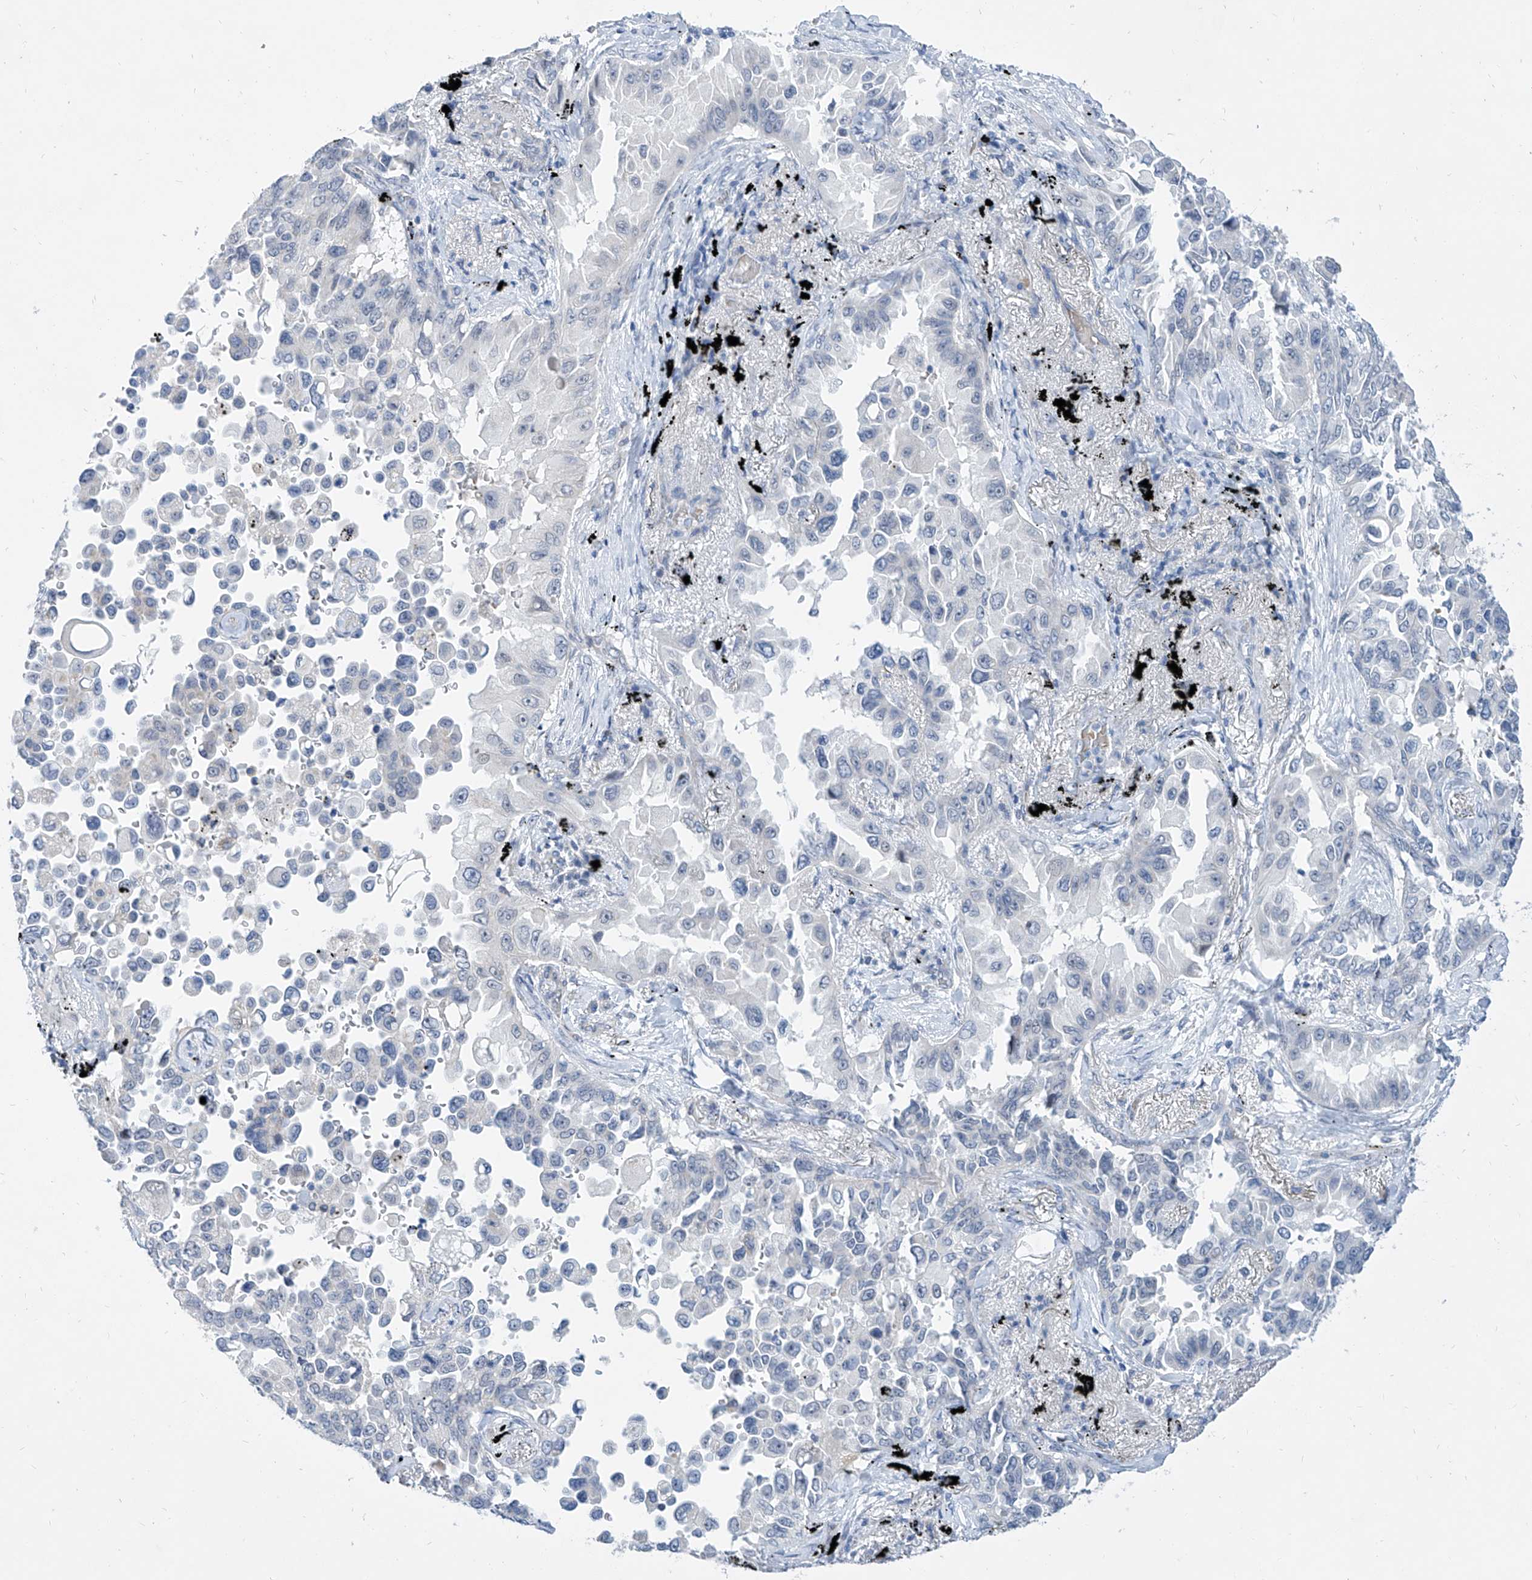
{"staining": {"intensity": "negative", "quantity": "none", "location": "none"}, "tissue": "lung cancer", "cell_type": "Tumor cells", "image_type": "cancer", "snomed": [{"axis": "morphology", "description": "Adenocarcinoma, NOS"}, {"axis": "topography", "description": "Lung"}], "caption": "The image reveals no staining of tumor cells in lung cancer (adenocarcinoma).", "gene": "BPTF", "patient": {"sex": "female", "age": 67}}